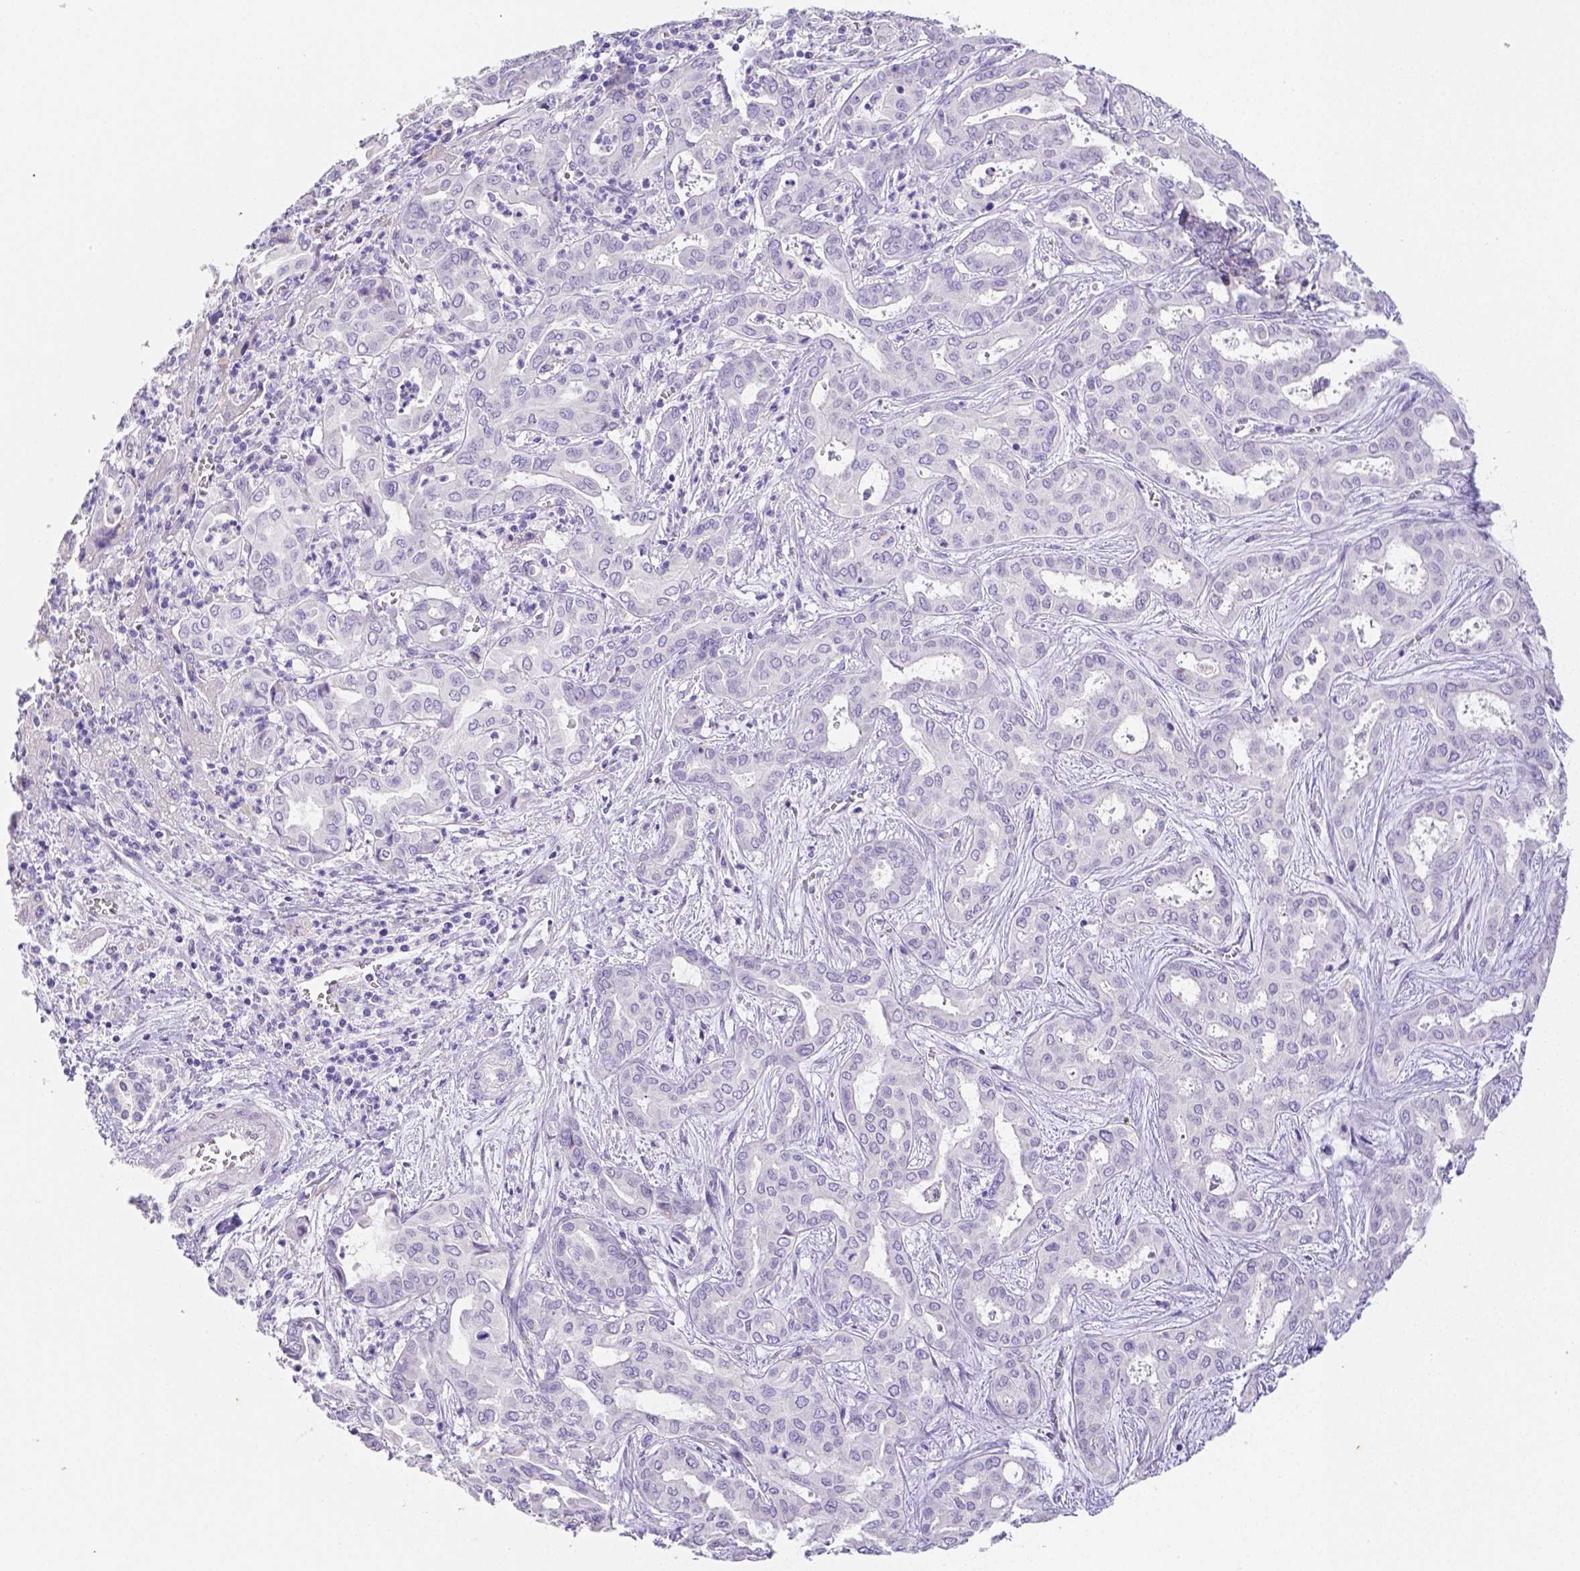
{"staining": {"intensity": "negative", "quantity": "none", "location": "none"}, "tissue": "liver cancer", "cell_type": "Tumor cells", "image_type": "cancer", "snomed": [{"axis": "morphology", "description": "Cholangiocarcinoma"}, {"axis": "topography", "description": "Liver"}], "caption": "Immunohistochemistry (IHC) photomicrograph of human liver cancer (cholangiocarcinoma) stained for a protein (brown), which displays no staining in tumor cells.", "gene": "ARHGAP36", "patient": {"sex": "female", "age": 64}}